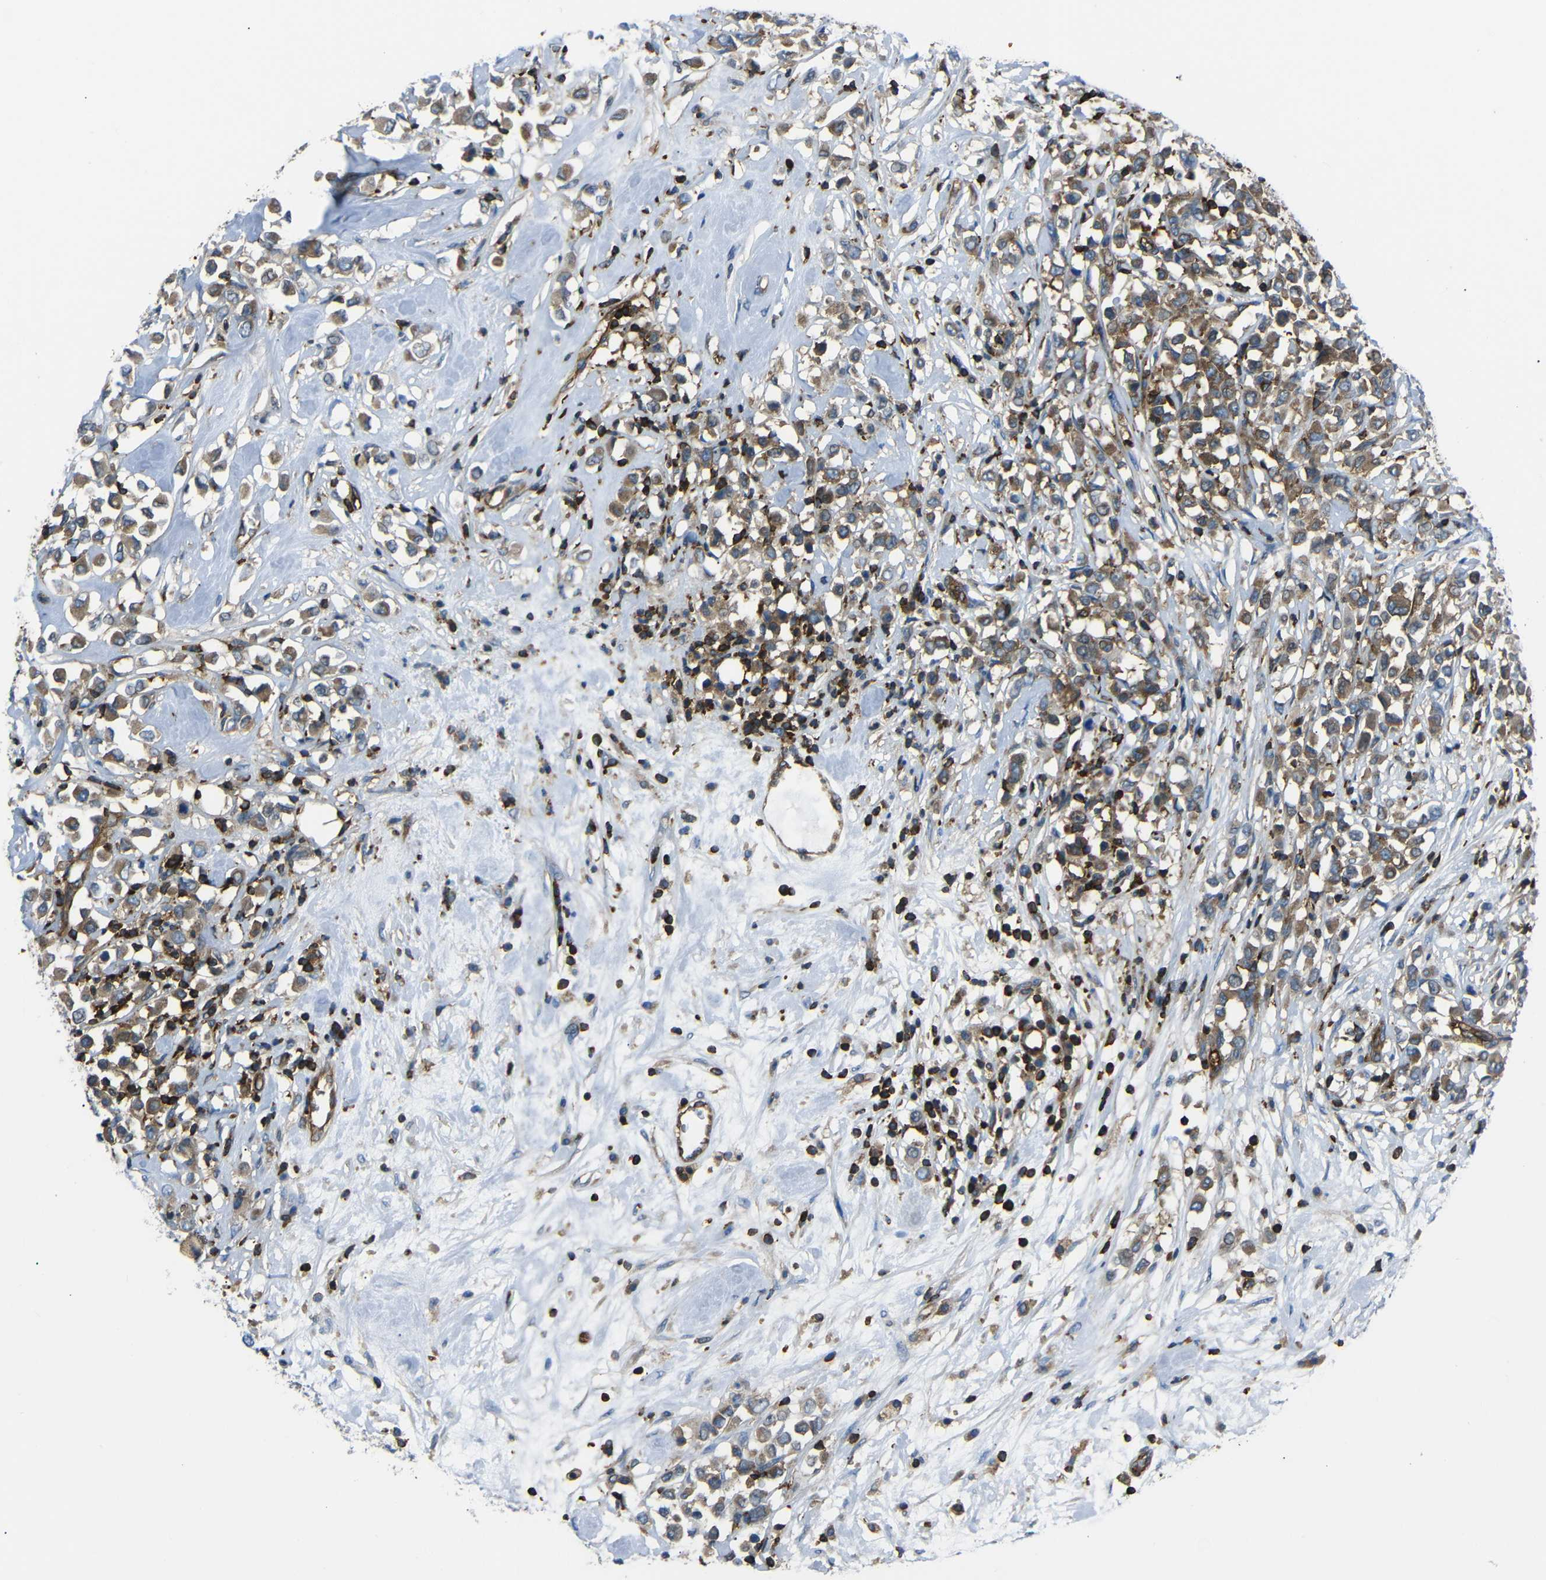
{"staining": {"intensity": "moderate", "quantity": ">75%", "location": "cytoplasmic/membranous"}, "tissue": "breast cancer", "cell_type": "Tumor cells", "image_type": "cancer", "snomed": [{"axis": "morphology", "description": "Duct carcinoma"}, {"axis": "topography", "description": "Breast"}], "caption": "Protein analysis of breast cancer (invasive ductal carcinoma) tissue demonstrates moderate cytoplasmic/membranous staining in approximately >75% of tumor cells. The protein is shown in brown color, while the nuclei are stained blue.", "gene": "ARHGEF1", "patient": {"sex": "female", "age": 61}}